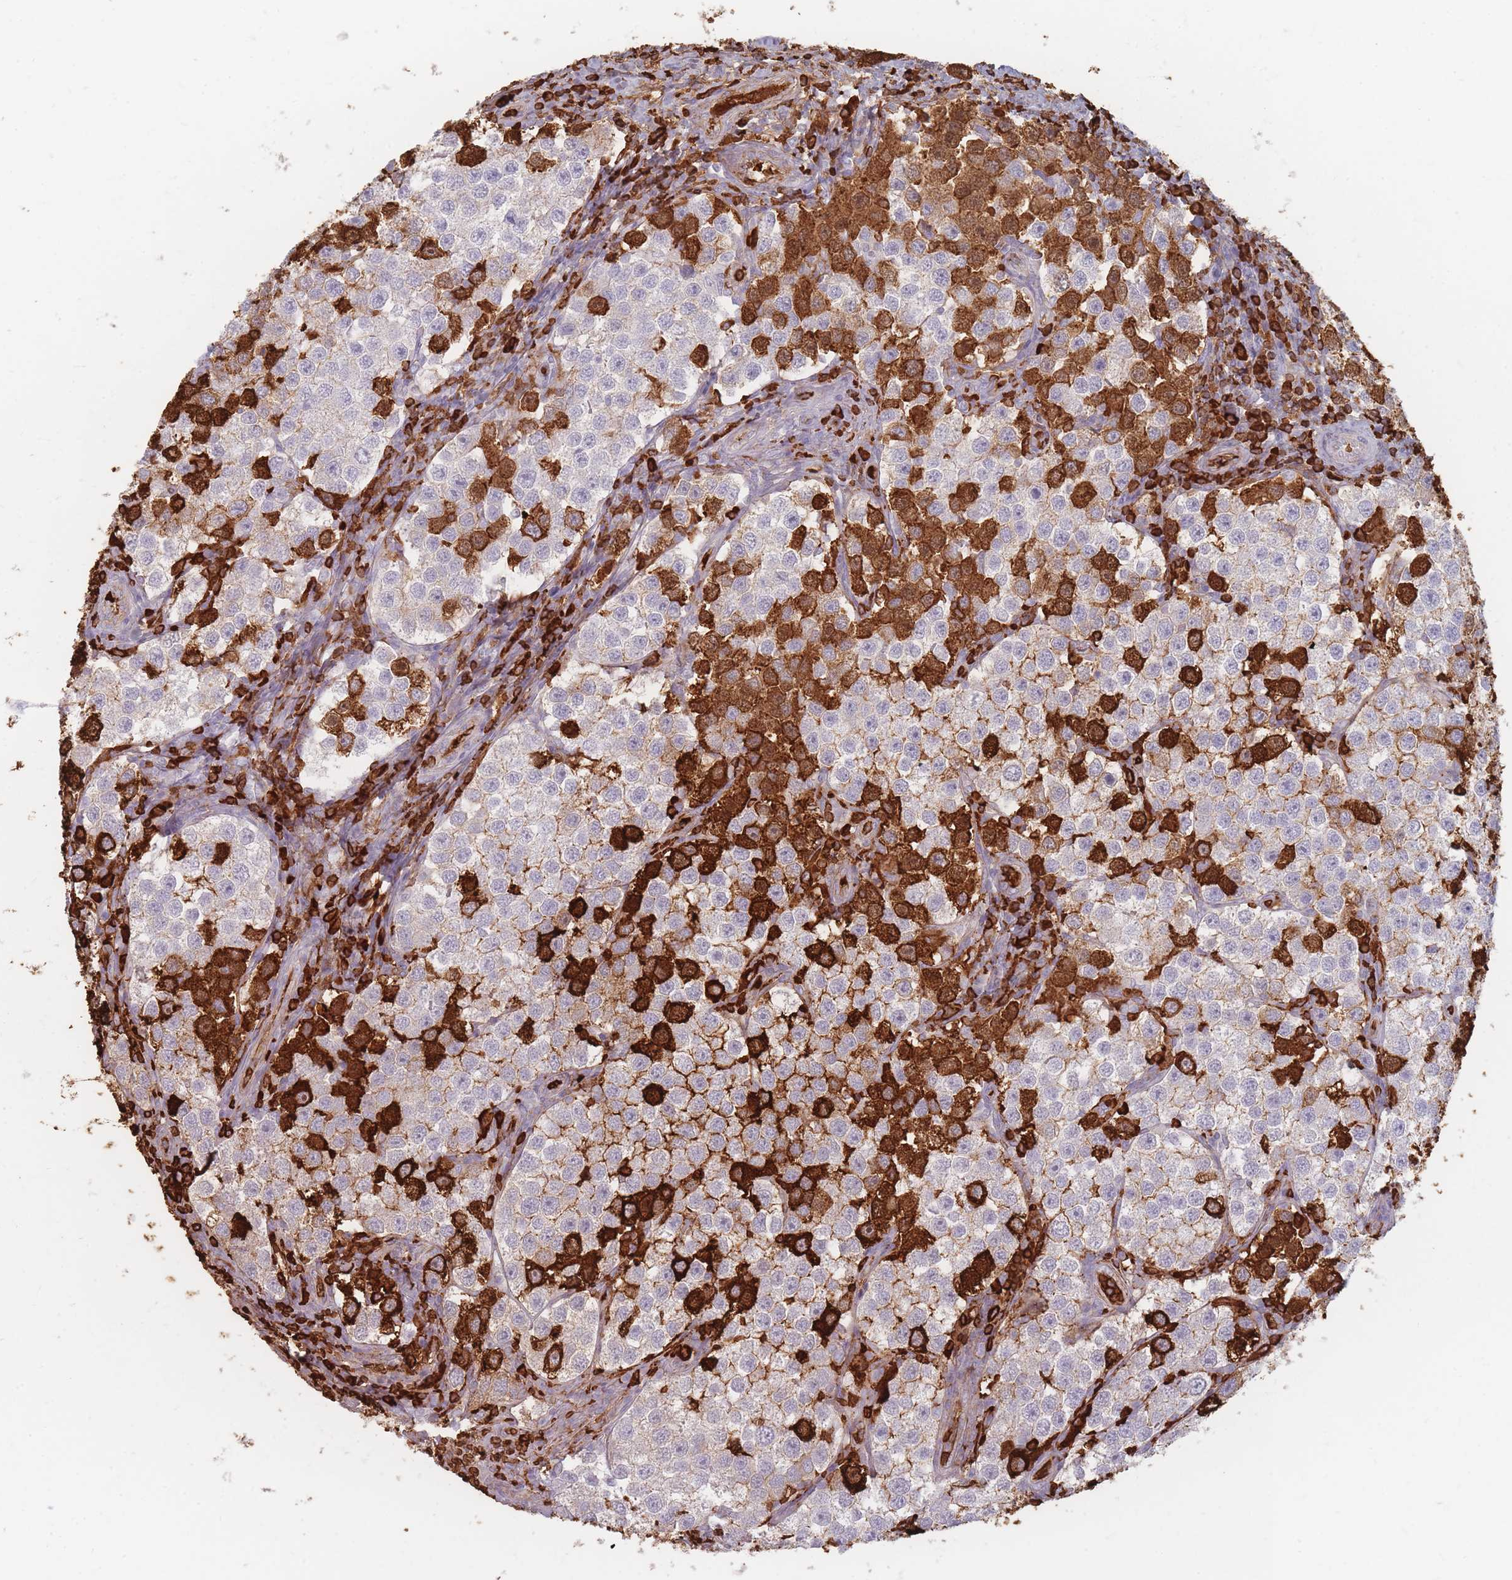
{"staining": {"intensity": "negative", "quantity": "none", "location": "none"}, "tissue": "testis cancer", "cell_type": "Tumor cells", "image_type": "cancer", "snomed": [{"axis": "morphology", "description": "Seminoma, NOS"}, {"axis": "topography", "description": "Testis"}], "caption": "High magnification brightfield microscopy of seminoma (testis) stained with DAB (brown) and counterstained with hematoxylin (blue): tumor cells show no significant expression.", "gene": "SLC2A6", "patient": {"sex": "male", "age": 37}}